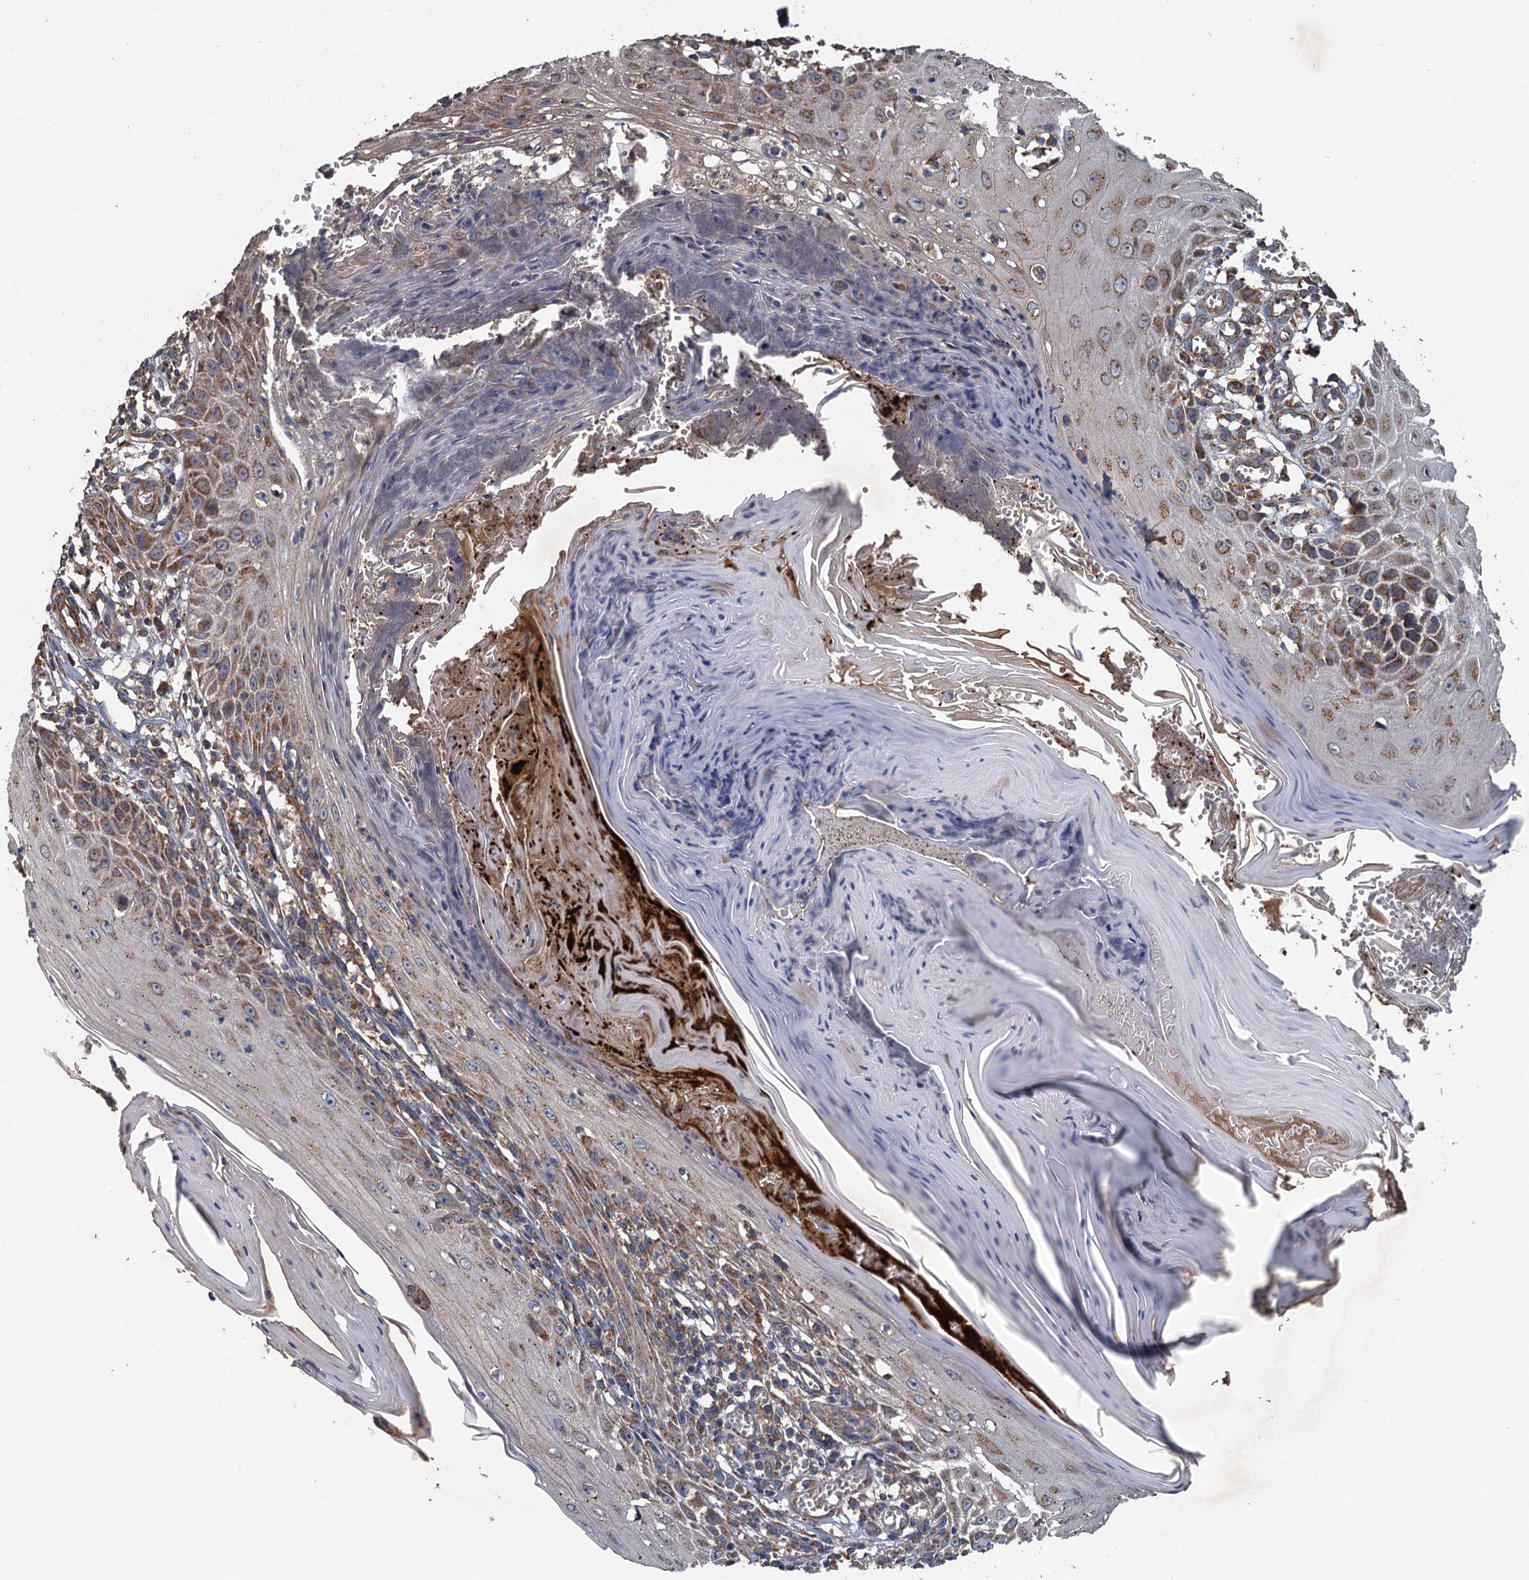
{"staining": {"intensity": "moderate", "quantity": ">75%", "location": "cytoplasmic/membranous"}, "tissue": "skin cancer", "cell_type": "Tumor cells", "image_type": "cancer", "snomed": [{"axis": "morphology", "description": "Squamous cell carcinoma, NOS"}, {"axis": "topography", "description": "Skin"}], "caption": "Squamous cell carcinoma (skin) stained for a protein demonstrates moderate cytoplasmic/membranous positivity in tumor cells.", "gene": "BCS1L", "patient": {"sex": "female", "age": 73}}